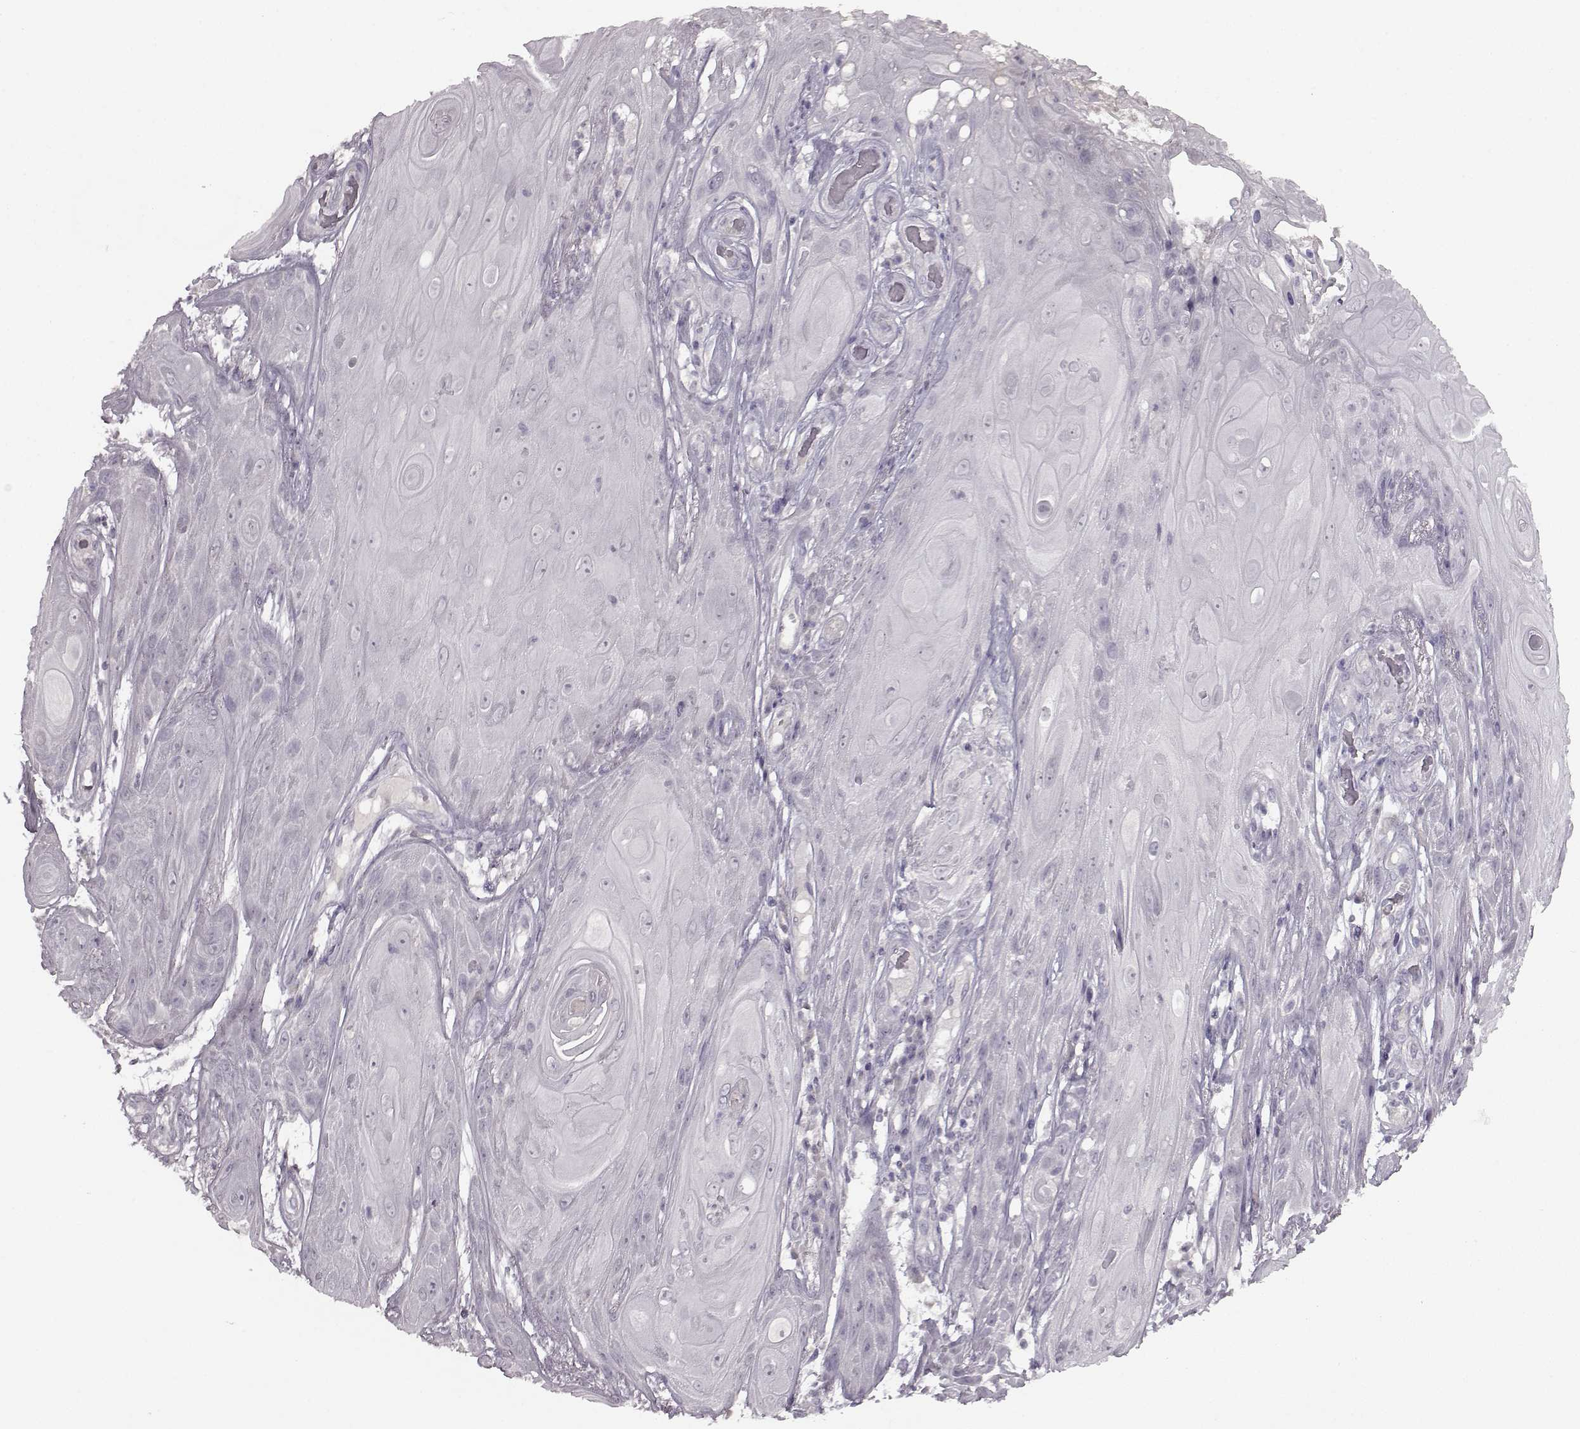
{"staining": {"intensity": "negative", "quantity": "none", "location": "none"}, "tissue": "skin cancer", "cell_type": "Tumor cells", "image_type": "cancer", "snomed": [{"axis": "morphology", "description": "Squamous cell carcinoma, NOS"}, {"axis": "topography", "description": "Skin"}], "caption": "This is a micrograph of immunohistochemistry staining of squamous cell carcinoma (skin), which shows no positivity in tumor cells.", "gene": "LHB", "patient": {"sex": "male", "age": 62}}